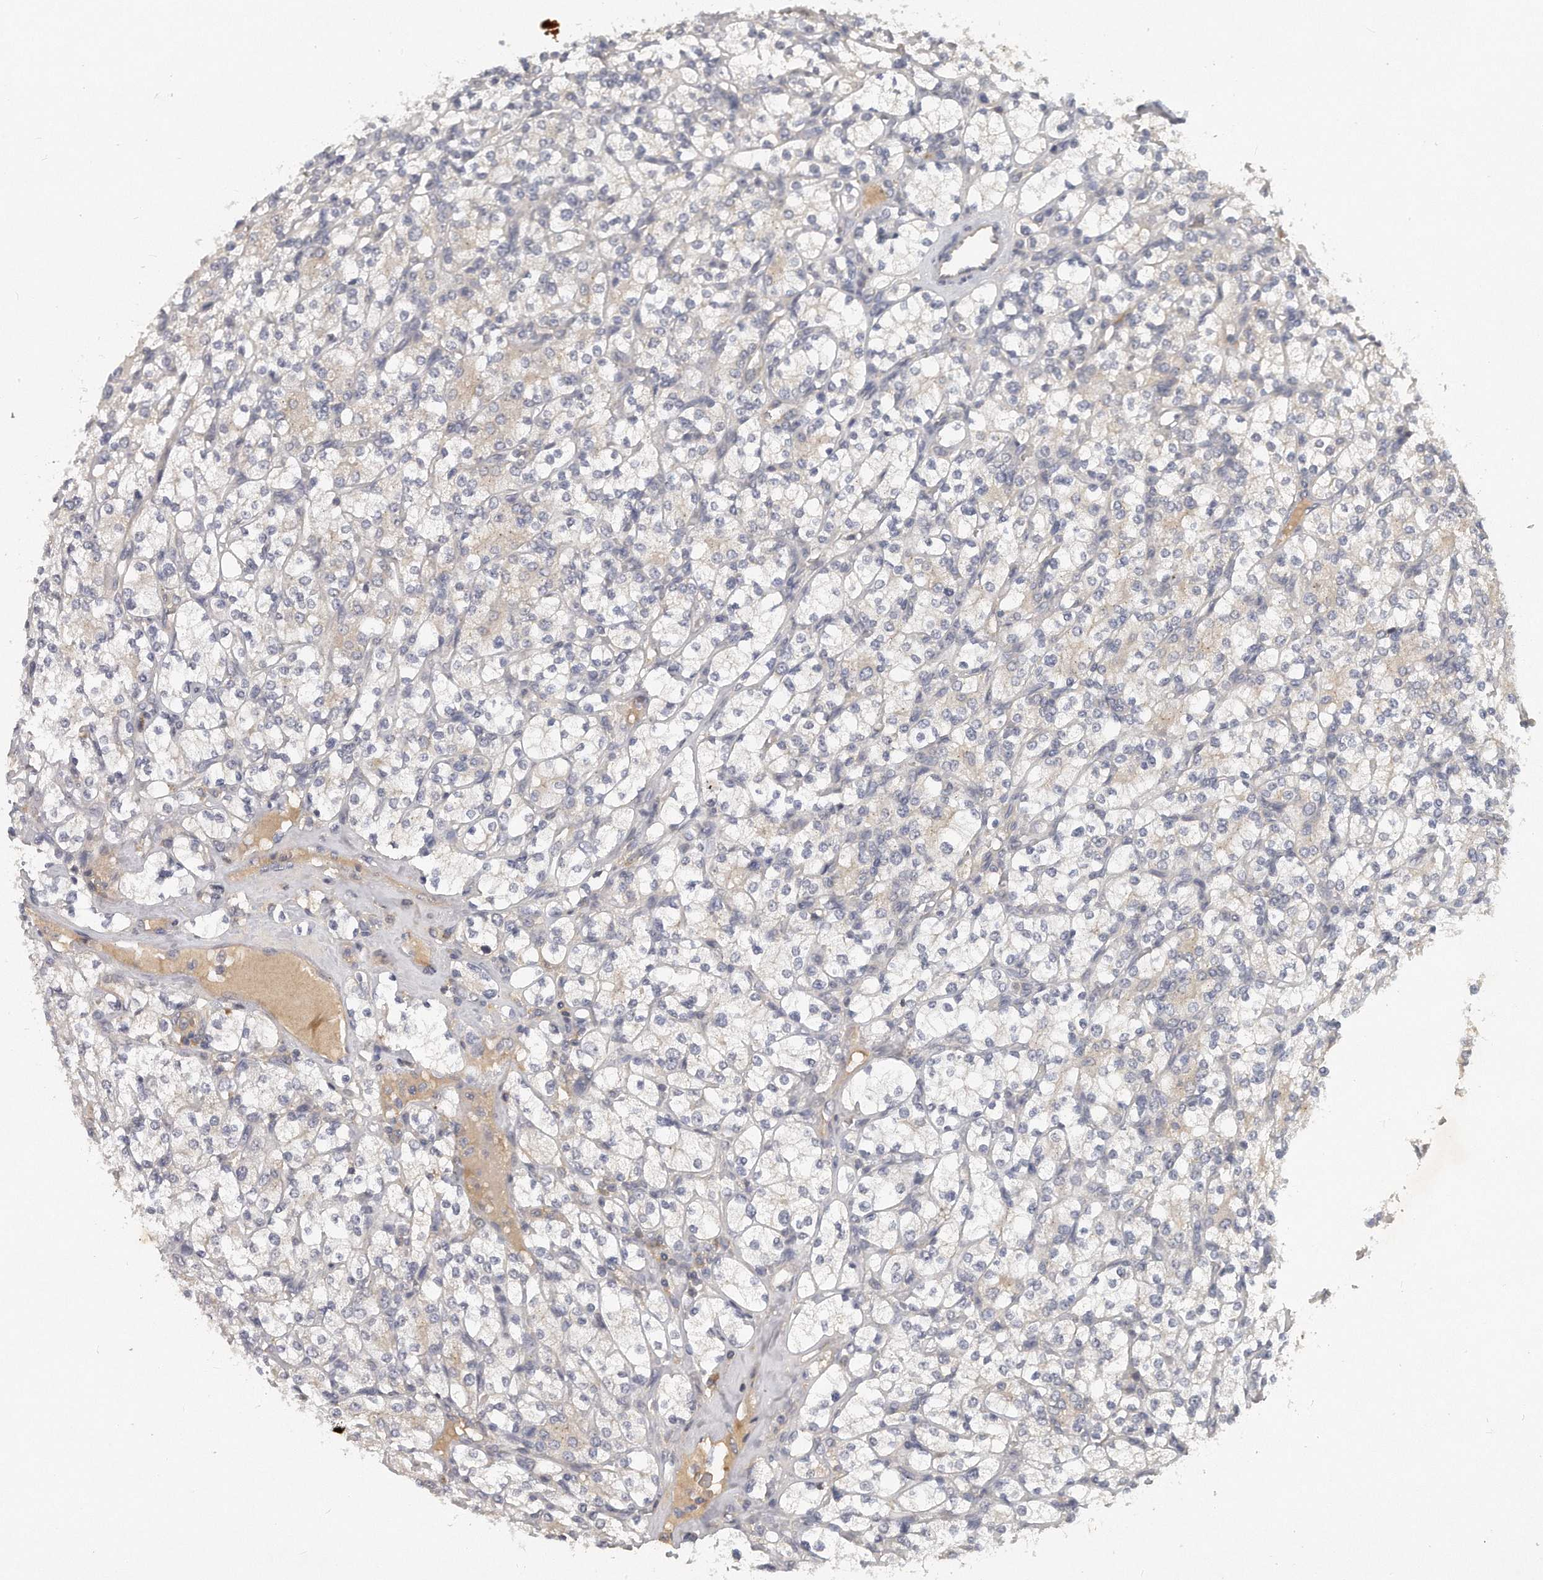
{"staining": {"intensity": "negative", "quantity": "none", "location": "none"}, "tissue": "renal cancer", "cell_type": "Tumor cells", "image_type": "cancer", "snomed": [{"axis": "morphology", "description": "Adenocarcinoma, NOS"}, {"axis": "topography", "description": "Kidney"}], "caption": "This is an IHC photomicrograph of human renal cancer (adenocarcinoma). There is no positivity in tumor cells.", "gene": "TRAPPC14", "patient": {"sex": "male", "age": 77}}